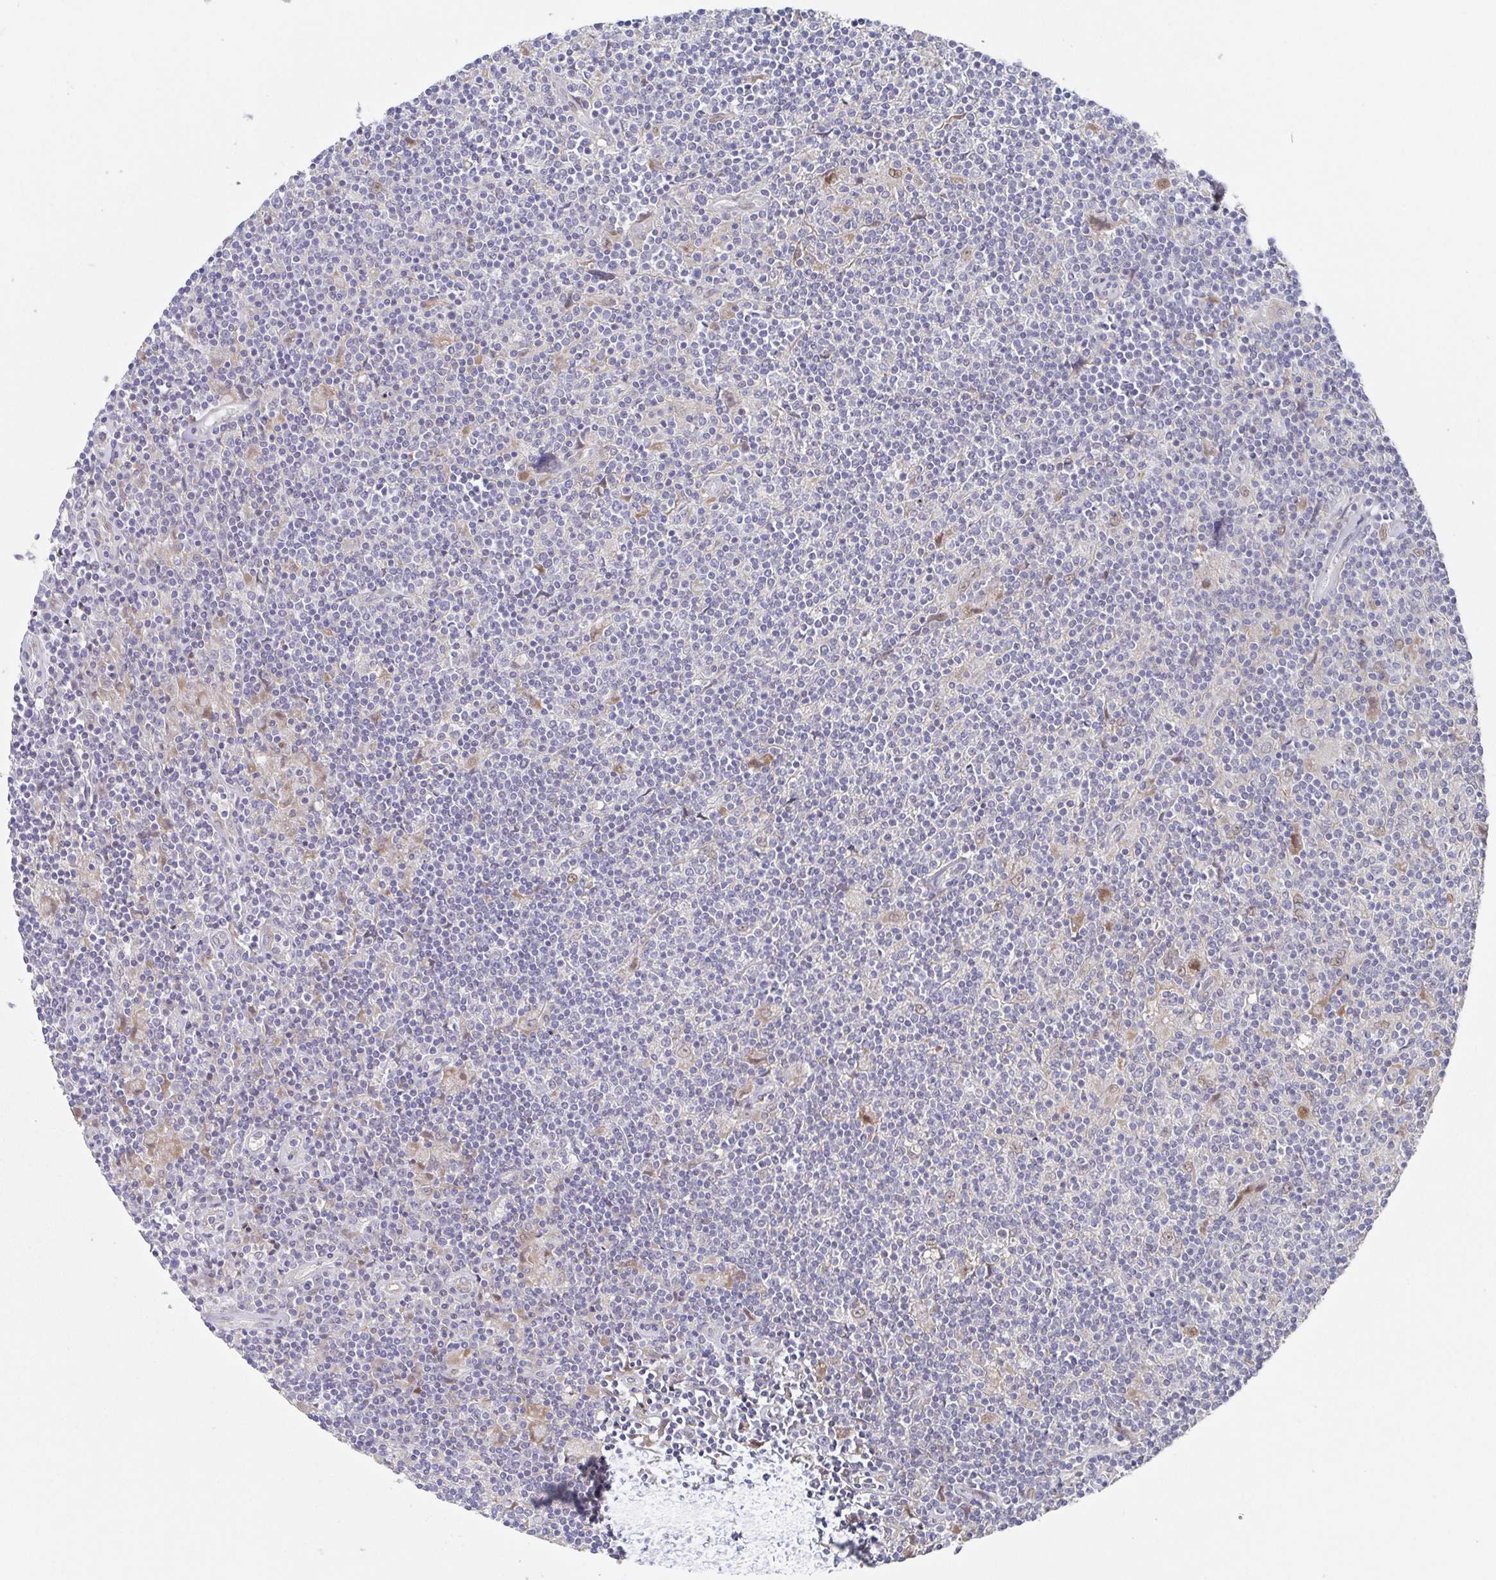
{"staining": {"intensity": "negative", "quantity": "none", "location": "none"}, "tissue": "lymphoma", "cell_type": "Tumor cells", "image_type": "cancer", "snomed": [{"axis": "morphology", "description": "Hodgkin's disease, NOS"}, {"axis": "topography", "description": "Lymph node"}], "caption": "DAB immunohistochemical staining of Hodgkin's disease displays no significant staining in tumor cells.", "gene": "POU2F3", "patient": {"sex": "male", "age": 40}}